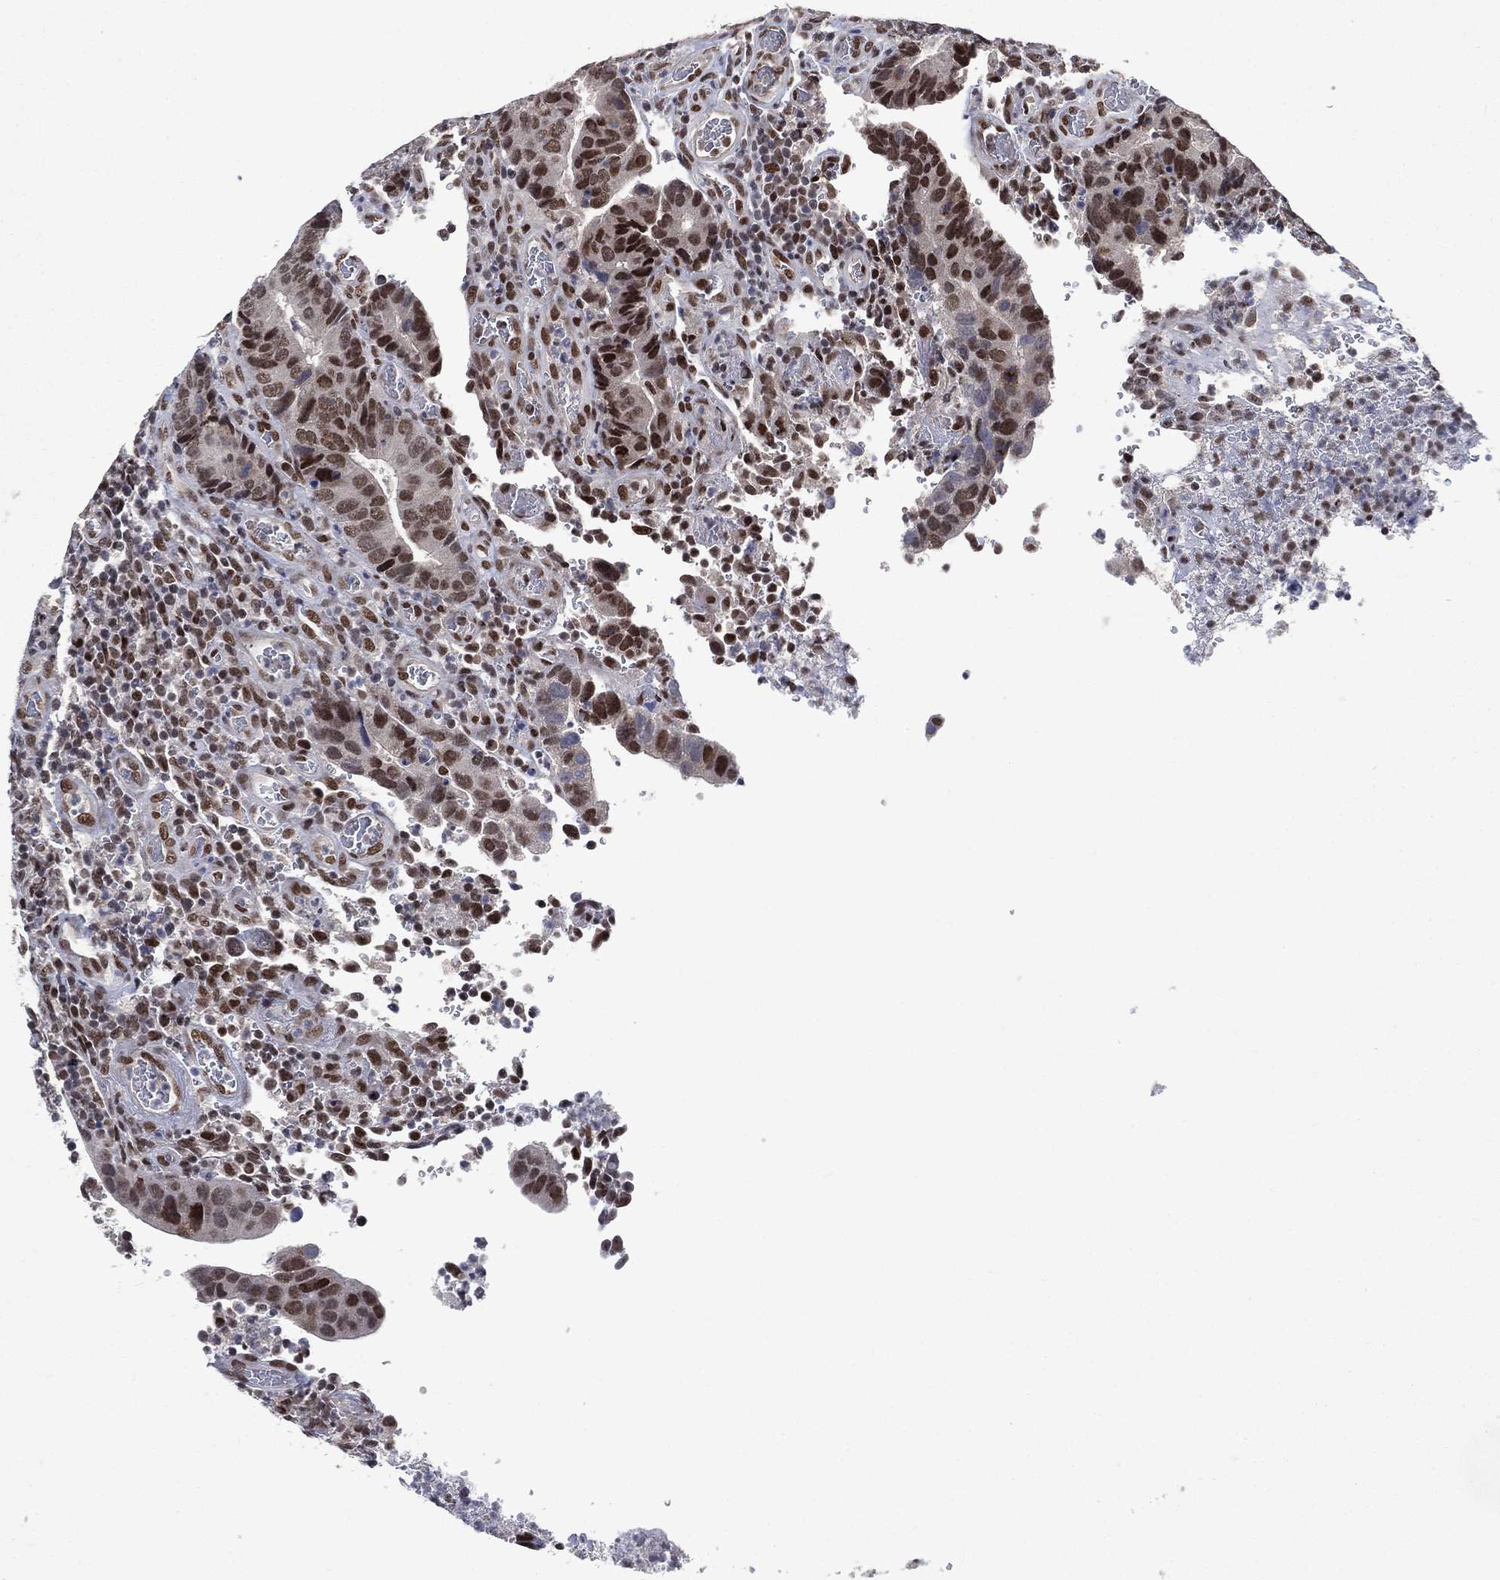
{"staining": {"intensity": "moderate", "quantity": ">75%", "location": "nuclear"}, "tissue": "colorectal cancer", "cell_type": "Tumor cells", "image_type": "cancer", "snomed": [{"axis": "morphology", "description": "Adenocarcinoma, NOS"}, {"axis": "topography", "description": "Colon"}], "caption": "High-magnification brightfield microscopy of colorectal adenocarcinoma stained with DAB (brown) and counterstained with hematoxylin (blue). tumor cells exhibit moderate nuclear positivity is seen in about>75% of cells.", "gene": "YLPM1", "patient": {"sex": "female", "age": 56}}